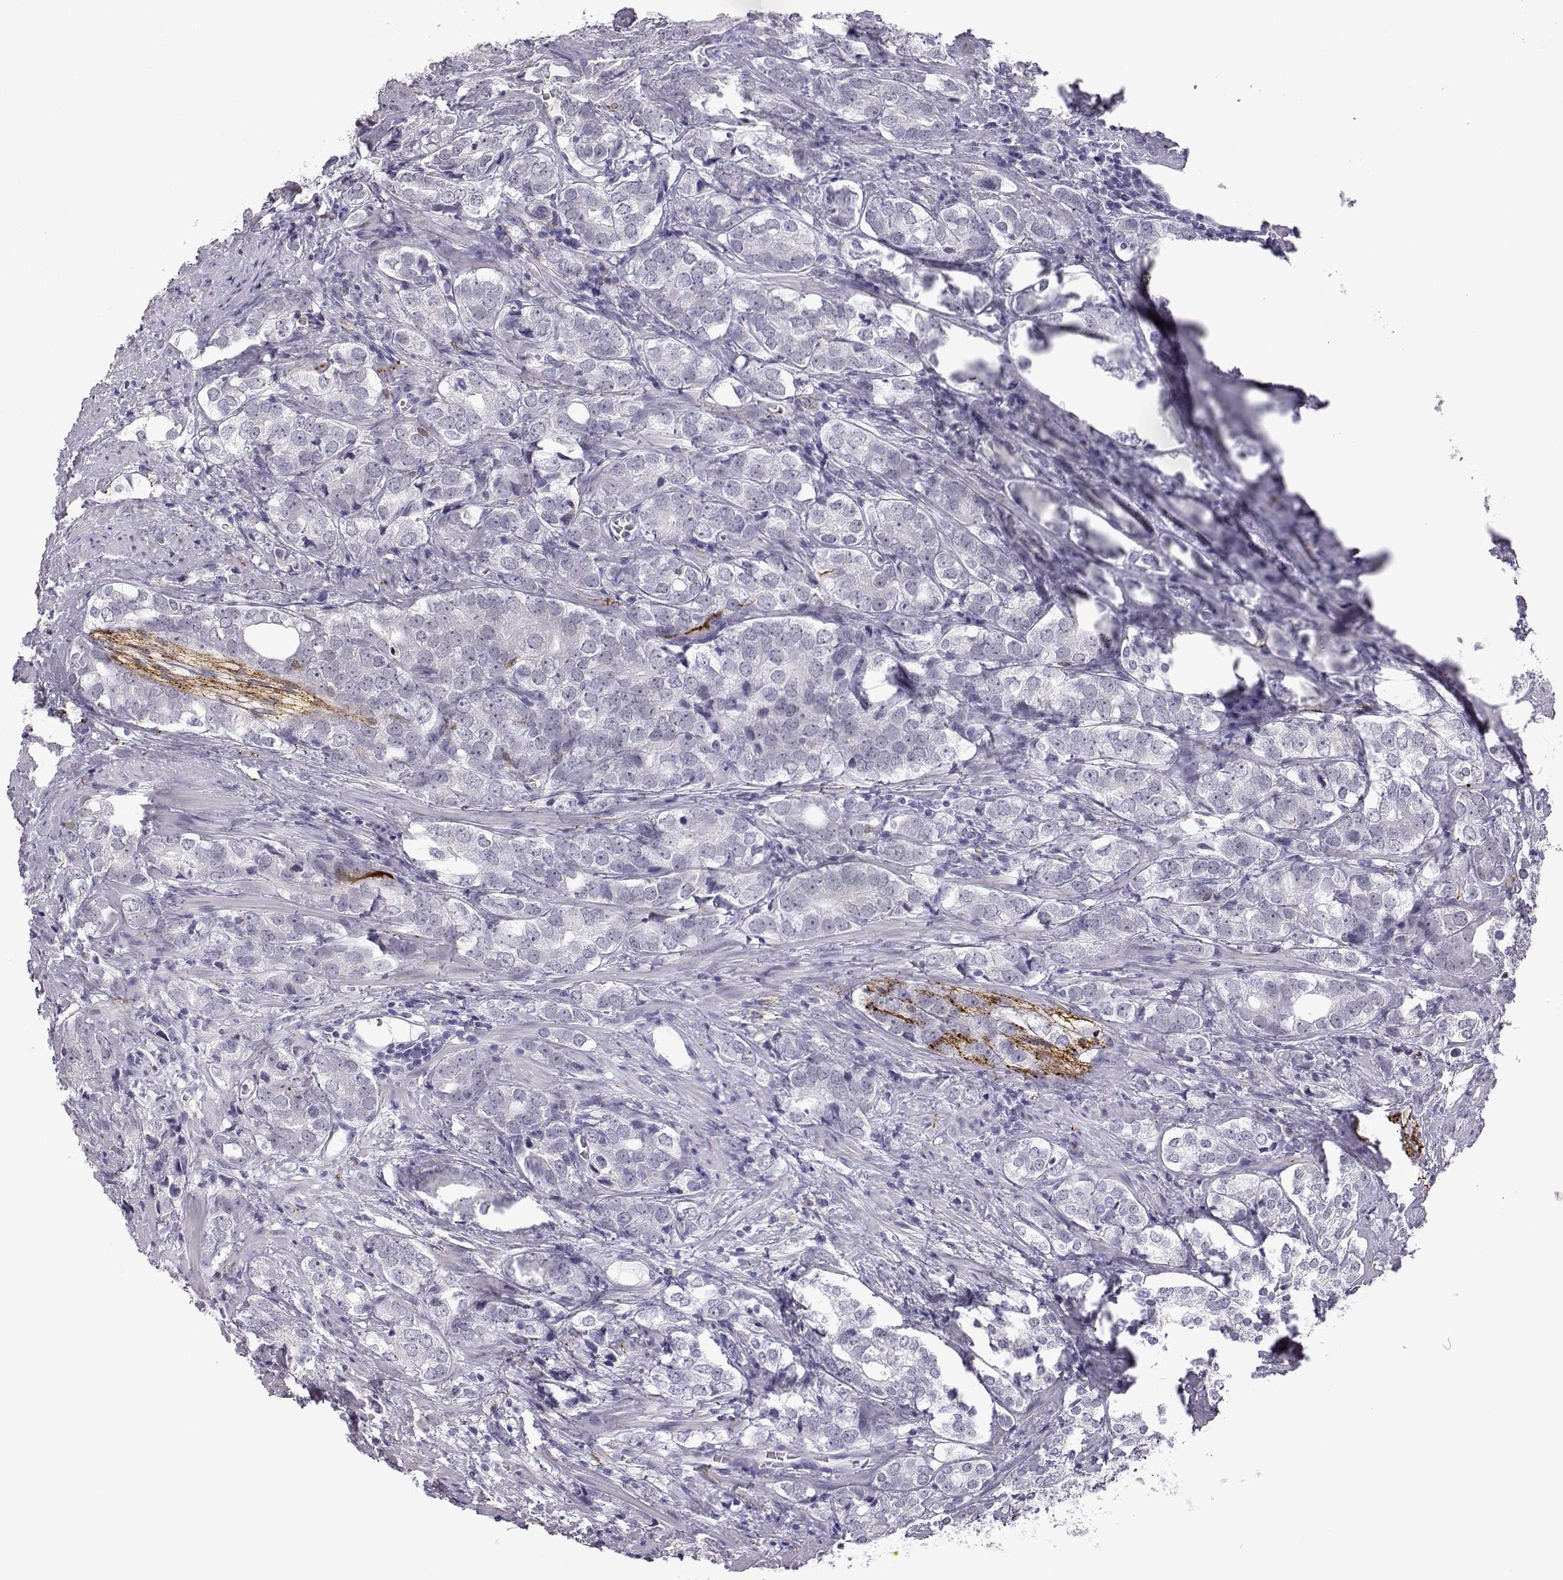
{"staining": {"intensity": "negative", "quantity": "none", "location": "none"}, "tissue": "prostate cancer", "cell_type": "Tumor cells", "image_type": "cancer", "snomed": [{"axis": "morphology", "description": "Adenocarcinoma, NOS"}, {"axis": "topography", "description": "Prostate and seminal vesicle, NOS"}], "caption": "The micrograph shows no significant staining in tumor cells of prostate adenocarcinoma. (Brightfield microscopy of DAB immunohistochemistry (IHC) at high magnification).", "gene": "VGF", "patient": {"sex": "male", "age": 63}}